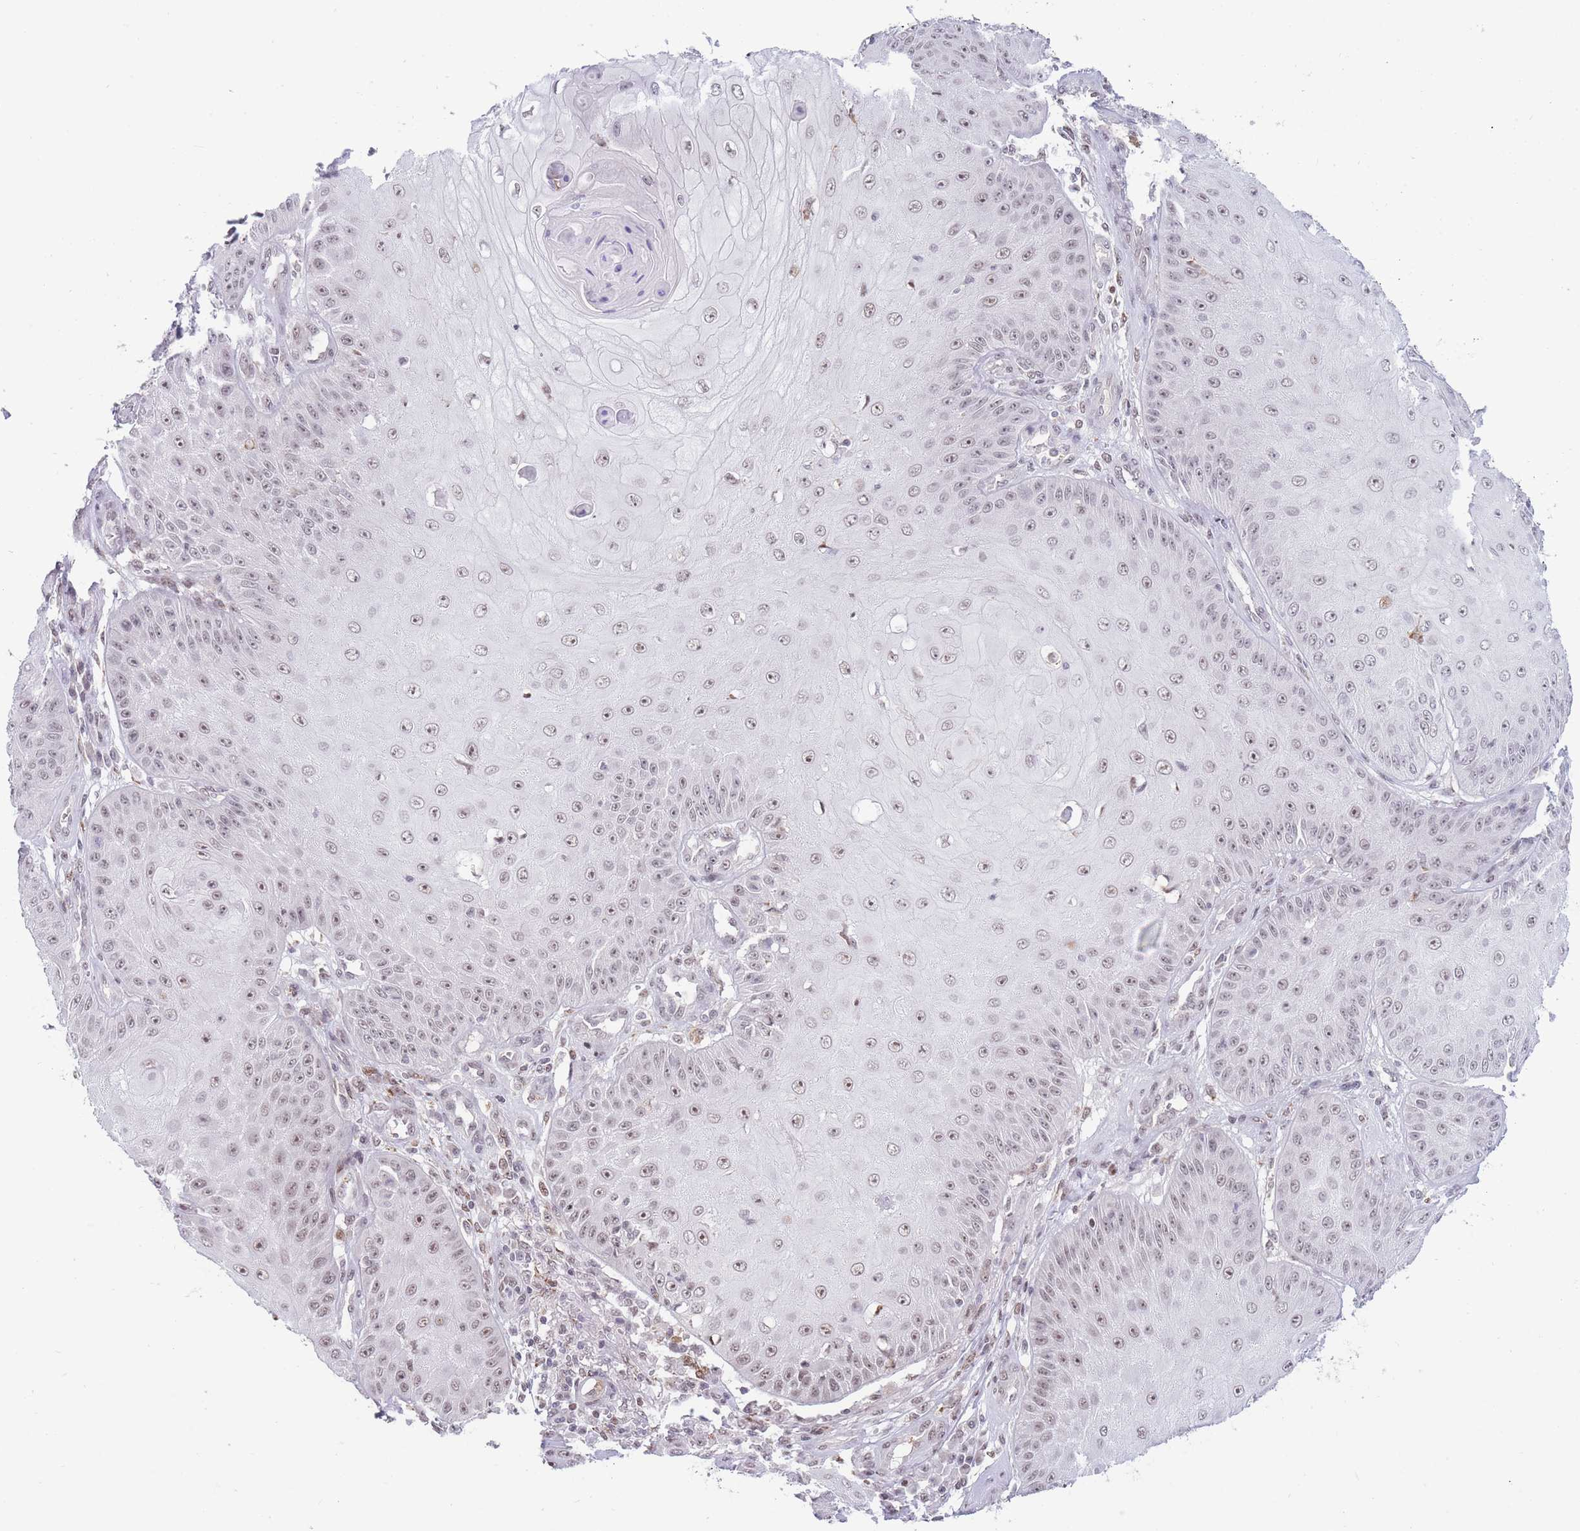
{"staining": {"intensity": "moderate", "quantity": "25%-75%", "location": "nuclear"}, "tissue": "skin cancer", "cell_type": "Tumor cells", "image_type": "cancer", "snomed": [{"axis": "morphology", "description": "Squamous cell carcinoma, NOS"}, {"axis": "topography", "description": "Skin"}], "caption": "Immunohistochemical staining of skin cancer reveals medium levels of moderate nuclear protein staining in approximately 25%-75% of tumor cells. Nuclei are stained in blue.", "gene": "TARBP2", "patient": {"sex": "male", "age": 70}}